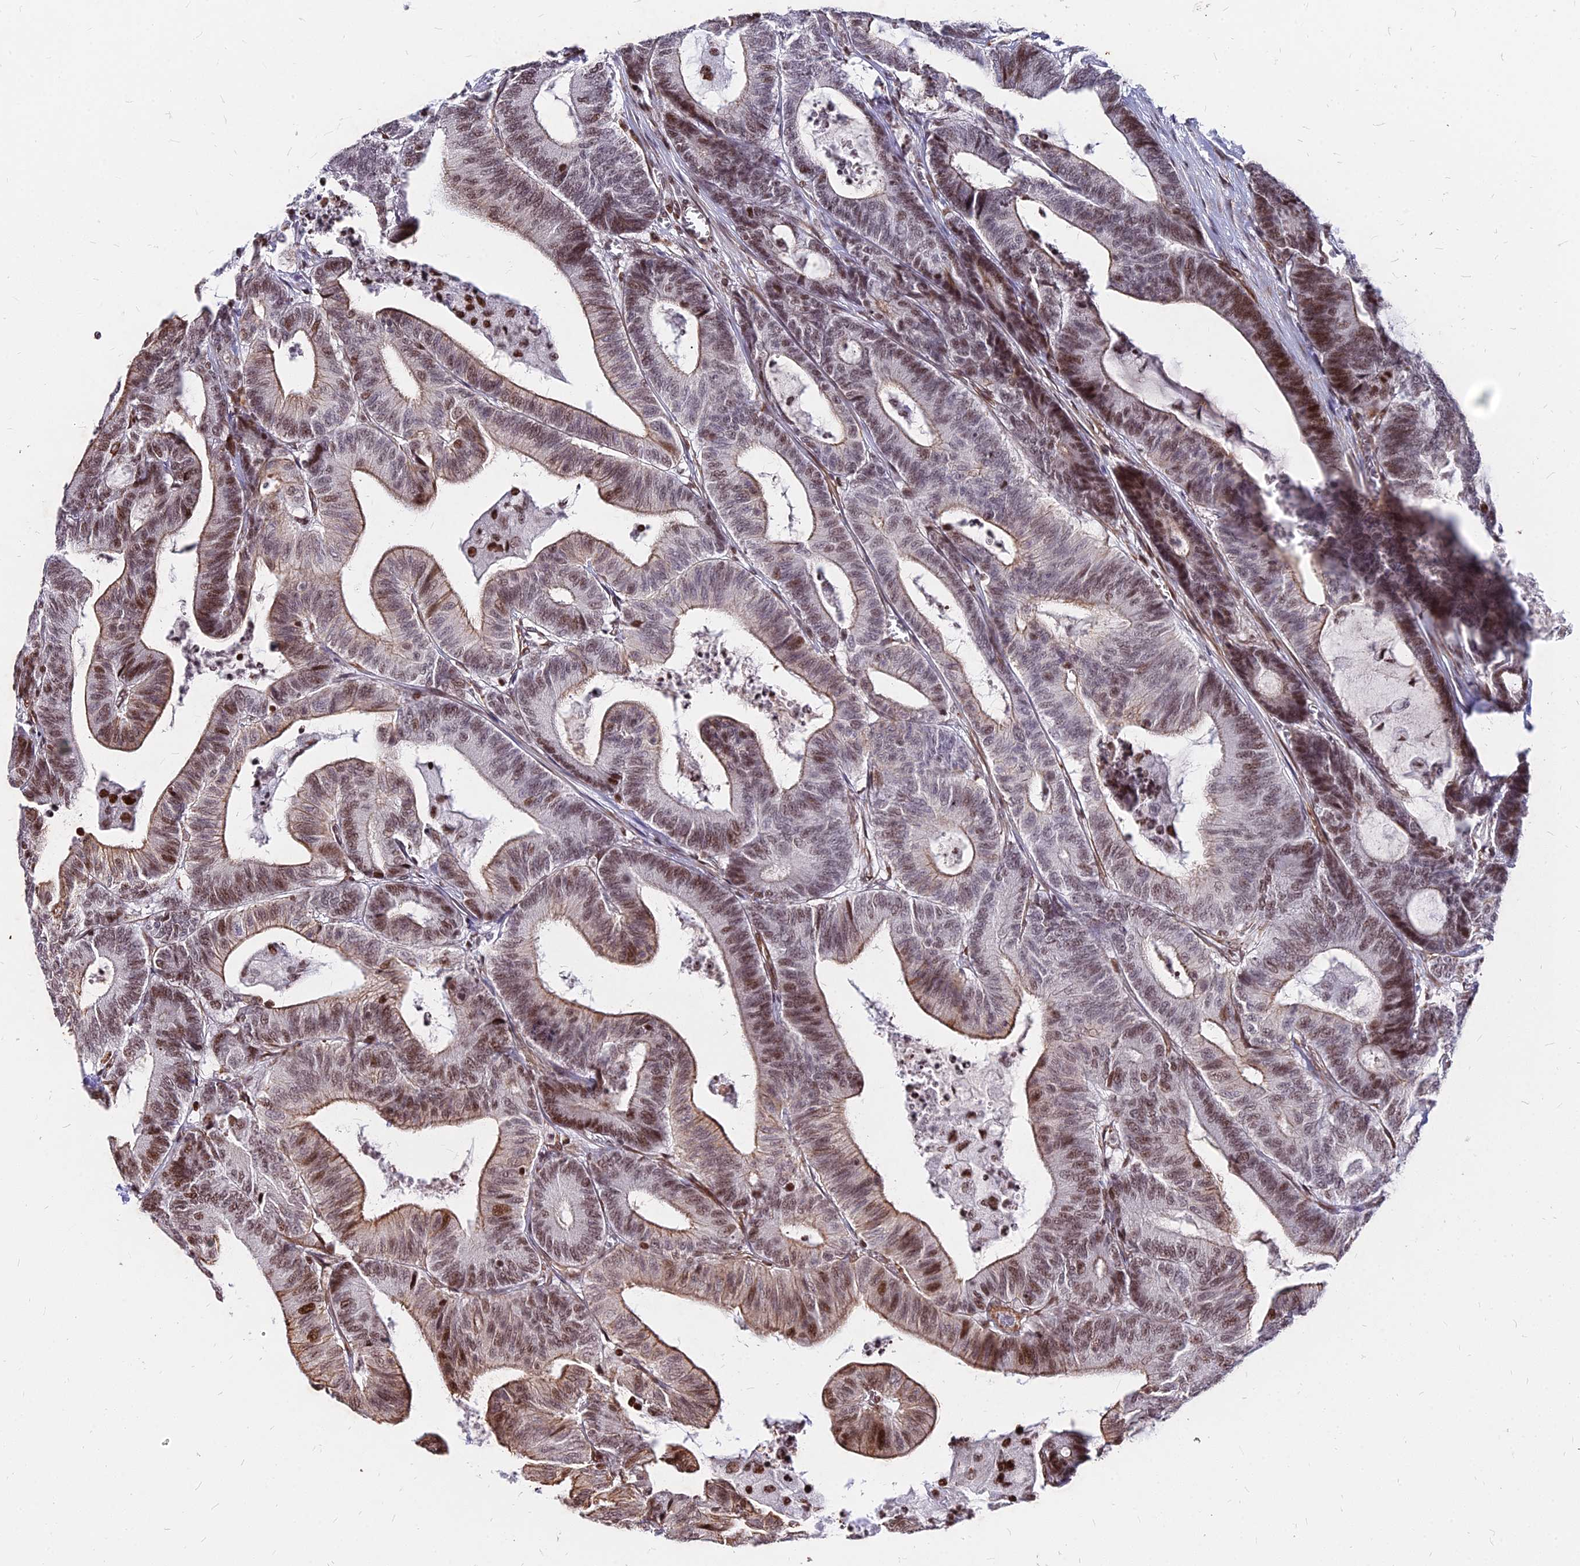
{"staining": {"intensity": "moderate", "quantity": ">75%", "location": "cytoplasmic/membranous,nuclear"}, "tissue": "colorectal cancer", "cell_type": "Tumor cells", "image_type": "cancer", "snomed": [{"axis": "morphology", "description": "Adenocarcinoma, NOS"}, {"axis": "topography", "description": "Colon"}], "caption": "Immunohistochemistry (IHC) (DAB (3,3'-diaminobenzidine)) staining of human colorectal adenocarcinoma demonstrates moderate cytoplasmic/membranous and nuclear protein staining in about >75% of tumor cells.", "gene": "NYAP2", "patient": {"sex": "female", "age": 84}}